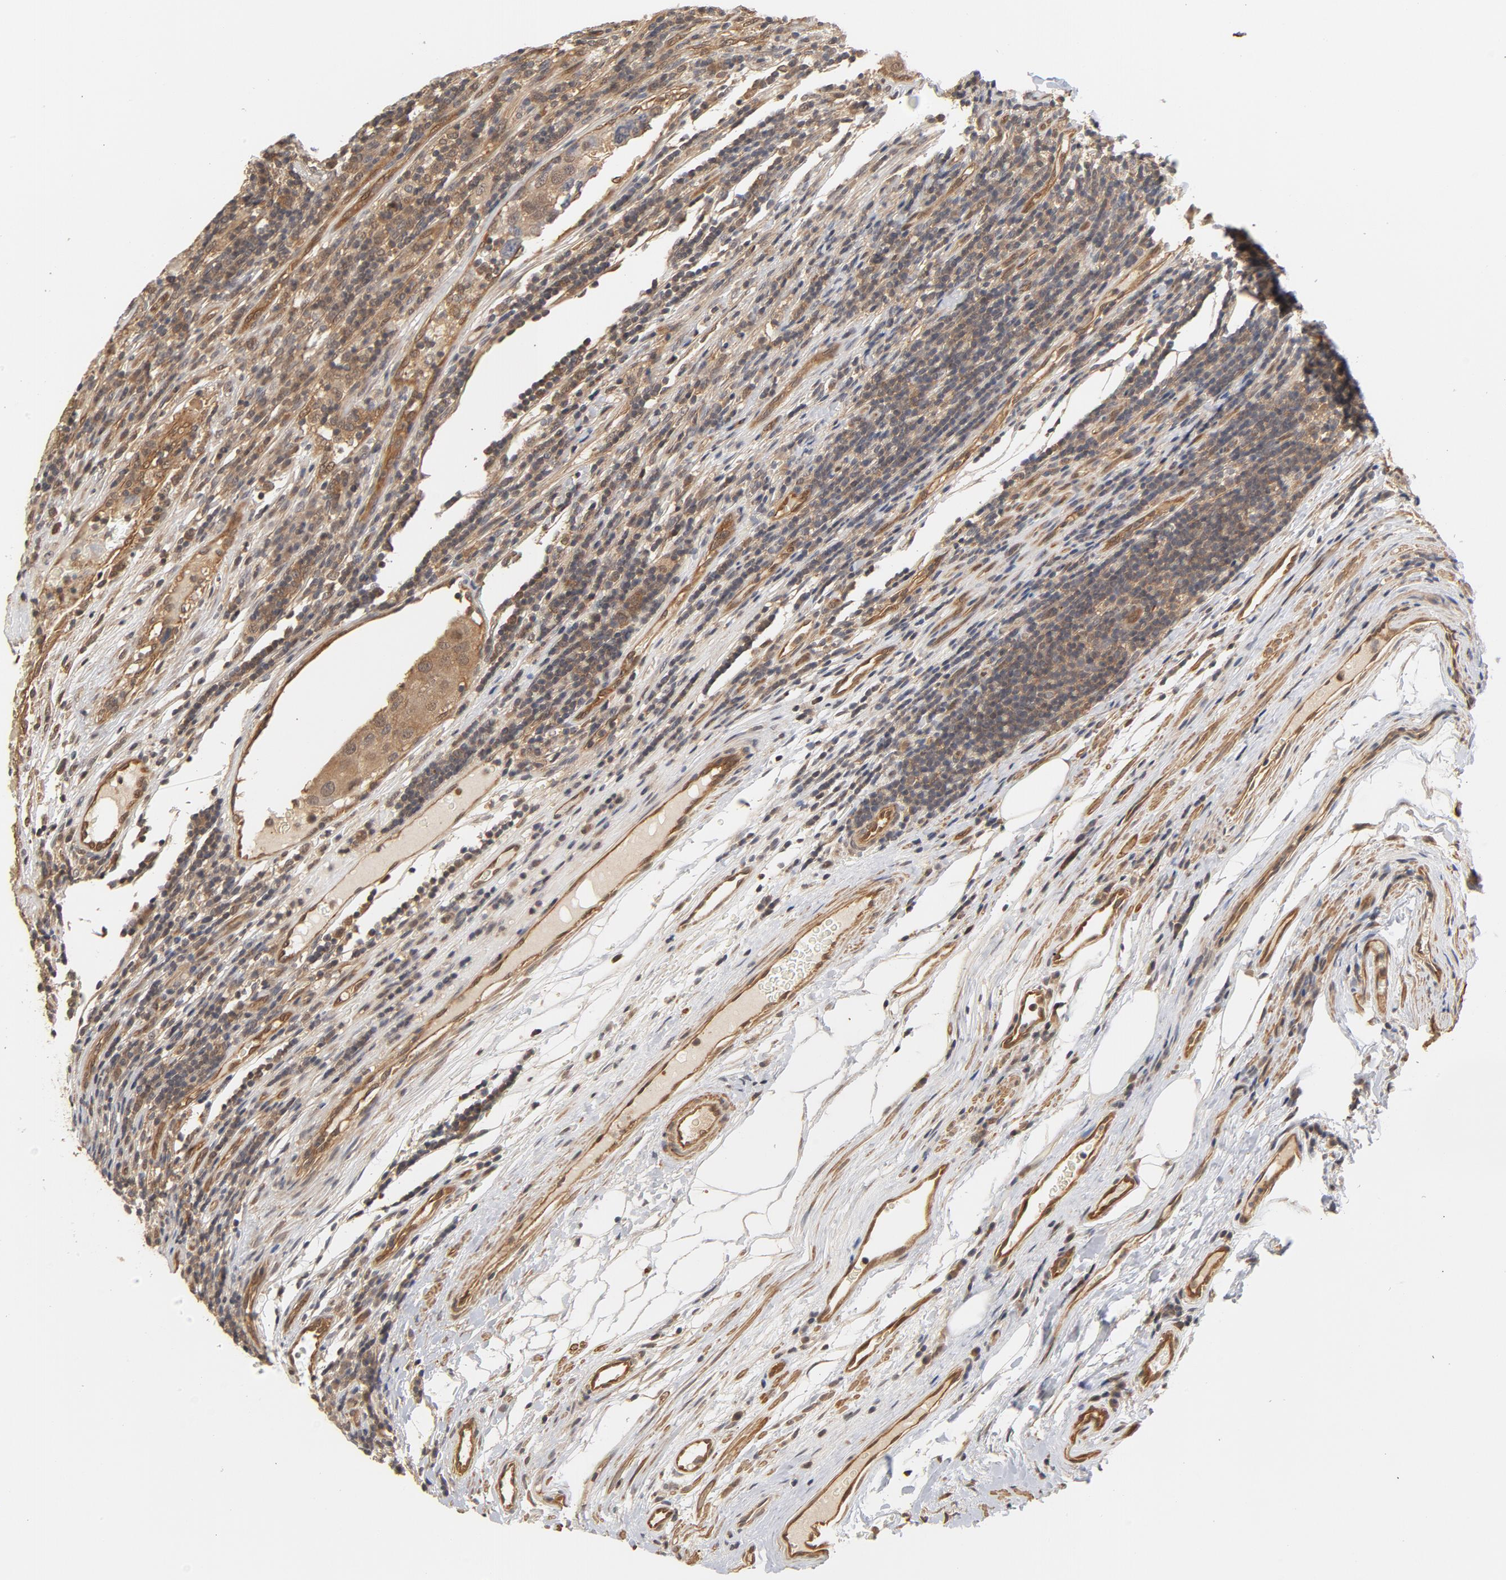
{"staining": {"intensity": "moderate", "quantity": ">75%", "location": "cytoplasmic/membranous,nuclear"}, "tissue": "urothelial cancer", "cell_type": "Tumor cells", "image_type": "cancer", "snomed": [{"axis": "morphology", "description": "Urothelial carcinoma, High grade"}, {"axis": "topography", "description": "Lymph node"}, {"axis": "topography", "description": "Urinary bladder"}], "caption": "A medium amount of moderate cytoplasmic/membranous and nuclear positivity is appreciated in about >75% of tumor cells in urothelial cancer tissue.", "gene": "CDC37", "patient": {"sex": "male", "age": 51}}